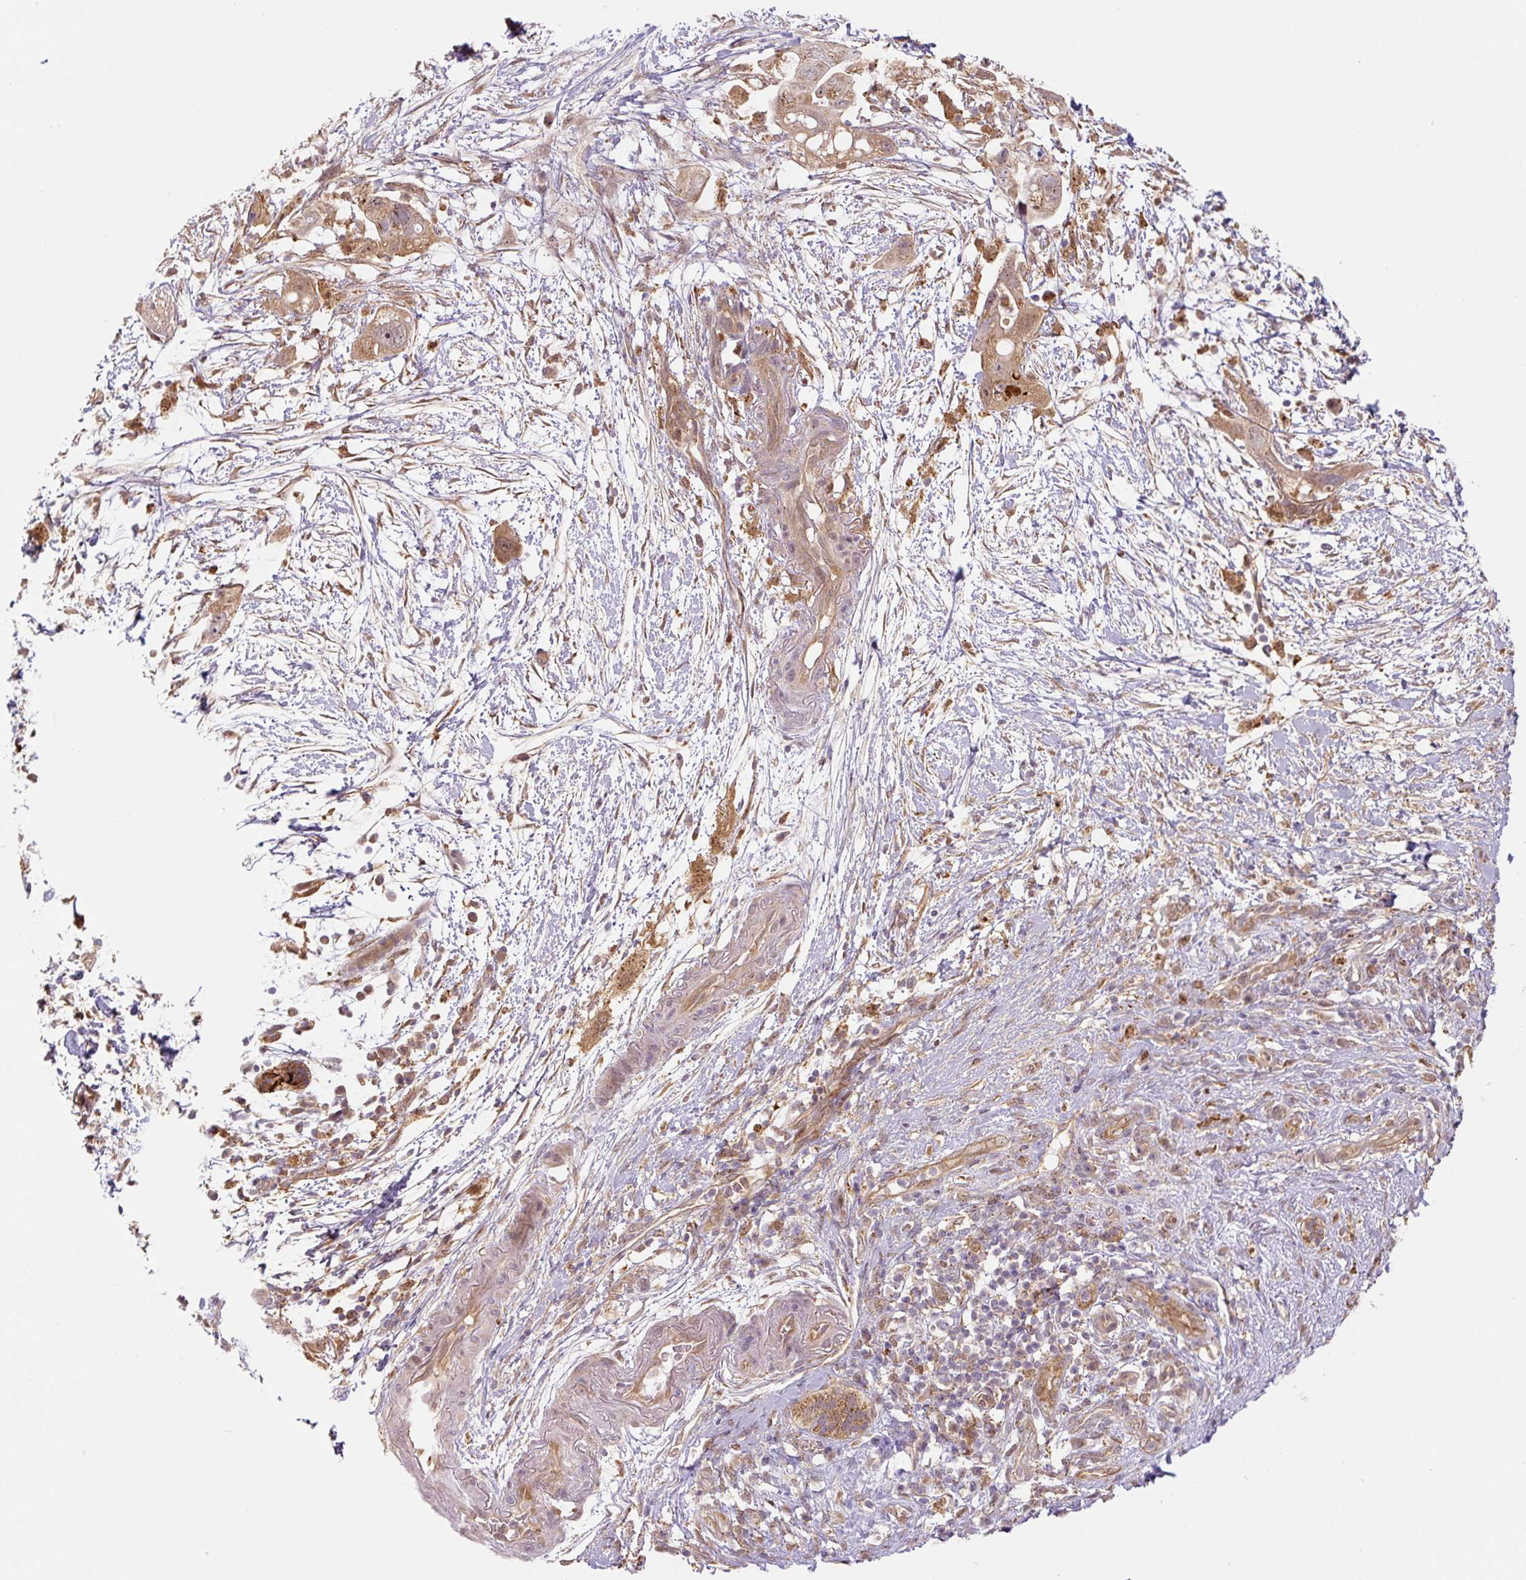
{"staining": {"intensity": "moderate", "quantity": ">75%", "location": "cytoplasmic/membranous"}, "tissue": "pancreatic cancer", "cell_type": "Tumor cells", "image_type": "cancer", "snomed": [{"axis": "morphology", "description": "Adenocarcinoma, NOS"}, {"axis": "topography", "description": "Pancreas"}], "caption": "Pancreatic adenocarcinoma was stained to show a protein in brown. There is medium levels of moderate cytoplasmic/membranous staining in approximately >75% of tumor cells.", "gene": "ZSWIM7", "patient": {"sex": "female", "age": 72}}